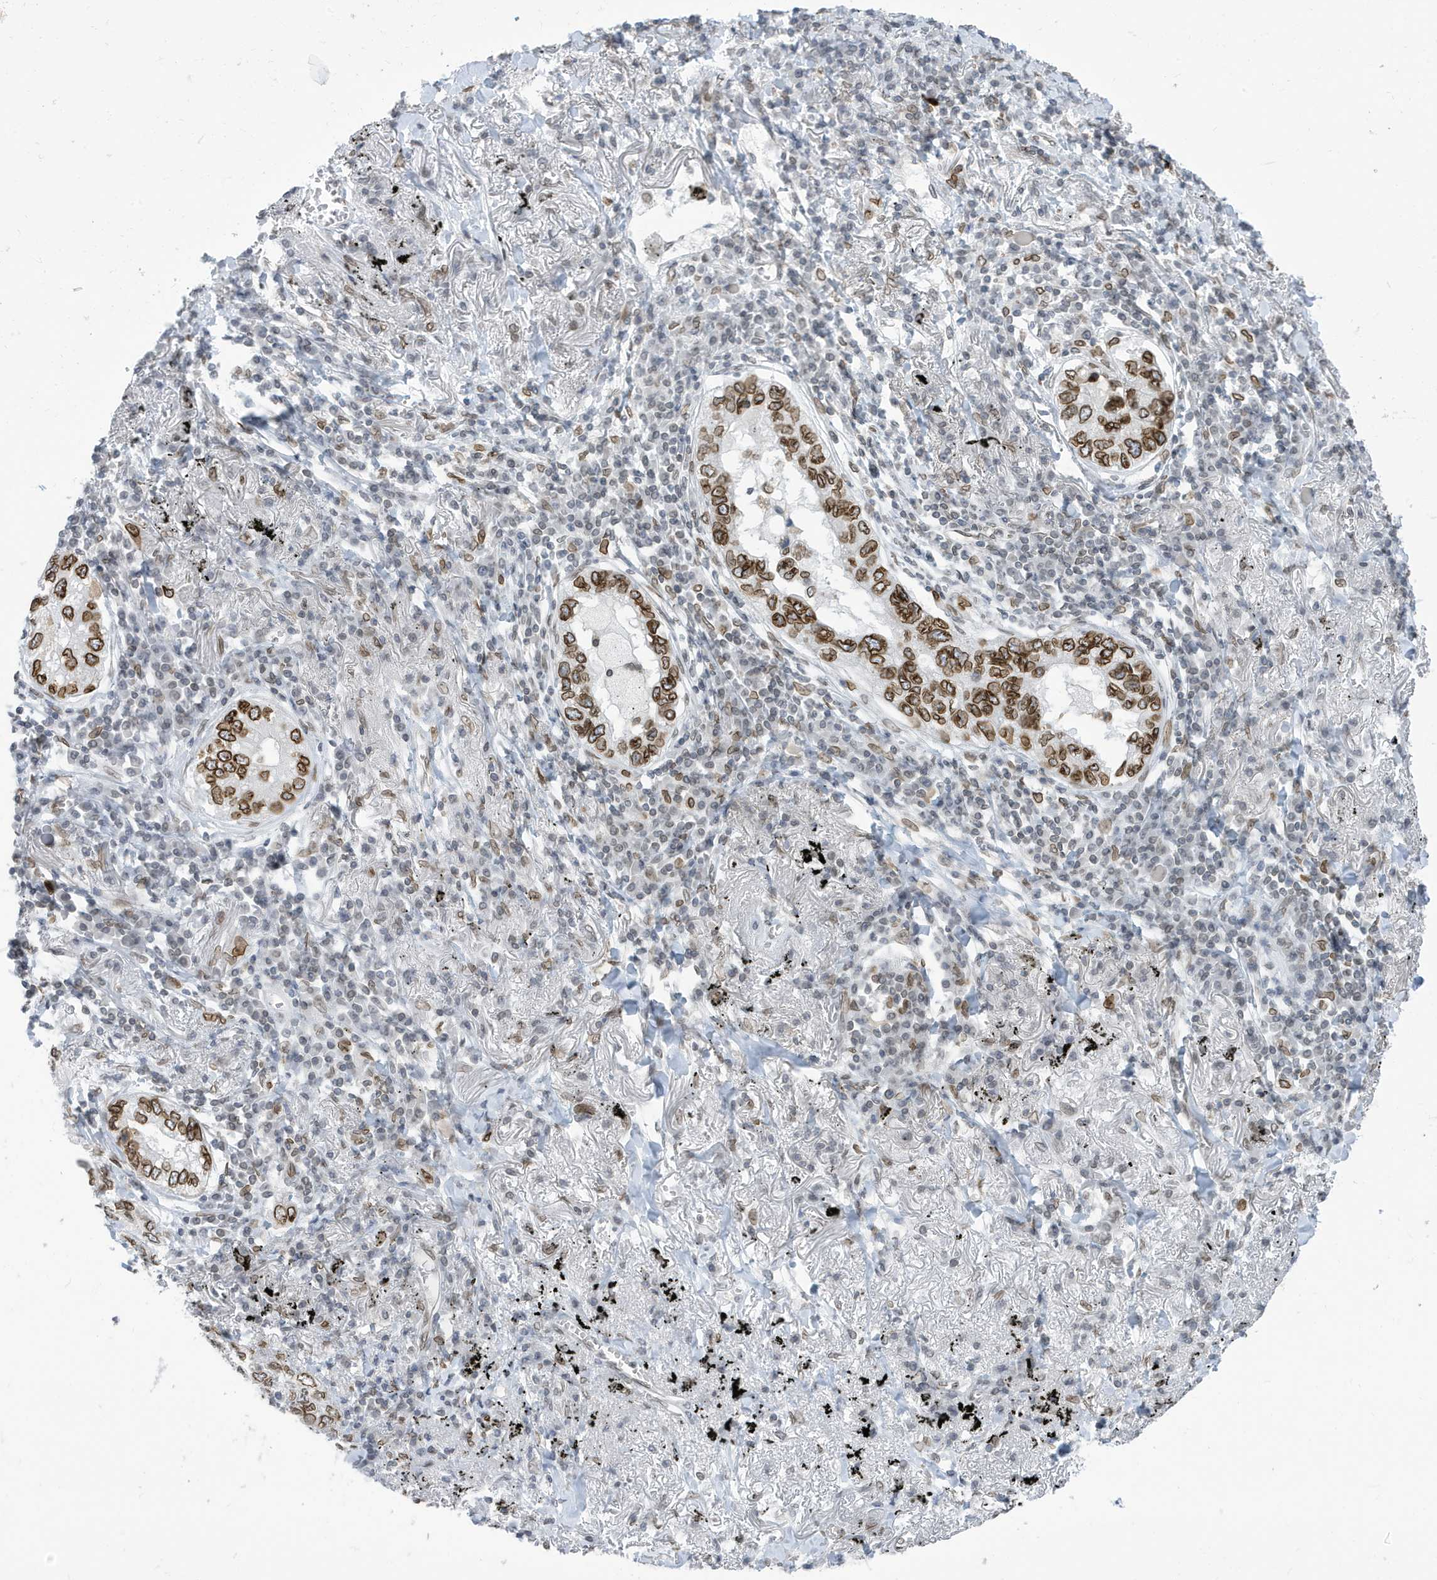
{"staining": {"intensity": "moderate", "quantity": ">75%", "location": "cytoplasmic/membranous,nuclear"}, "tissue": "lung cancer", "cell_type": "Tumor cells", "image_type": "cancer", "snomed": [{"axis": "morphology", "description": "Adenocarcinoma, NOS"}, {"axis": "topography", "description": "Lung"}], "caption": "Lung adenocarcinoma was stained to show a protein in brown. There is medium levels of moderate cytoplasmic/membranous and nuclear staining in approximately >75% of tumor cells. (DAB (3,3'-diaminobenzidine) IHC with brightfield microscopy, high magnification).", "gene": "PCYT1A", "patient": {"sex": "male", "age": 65}}